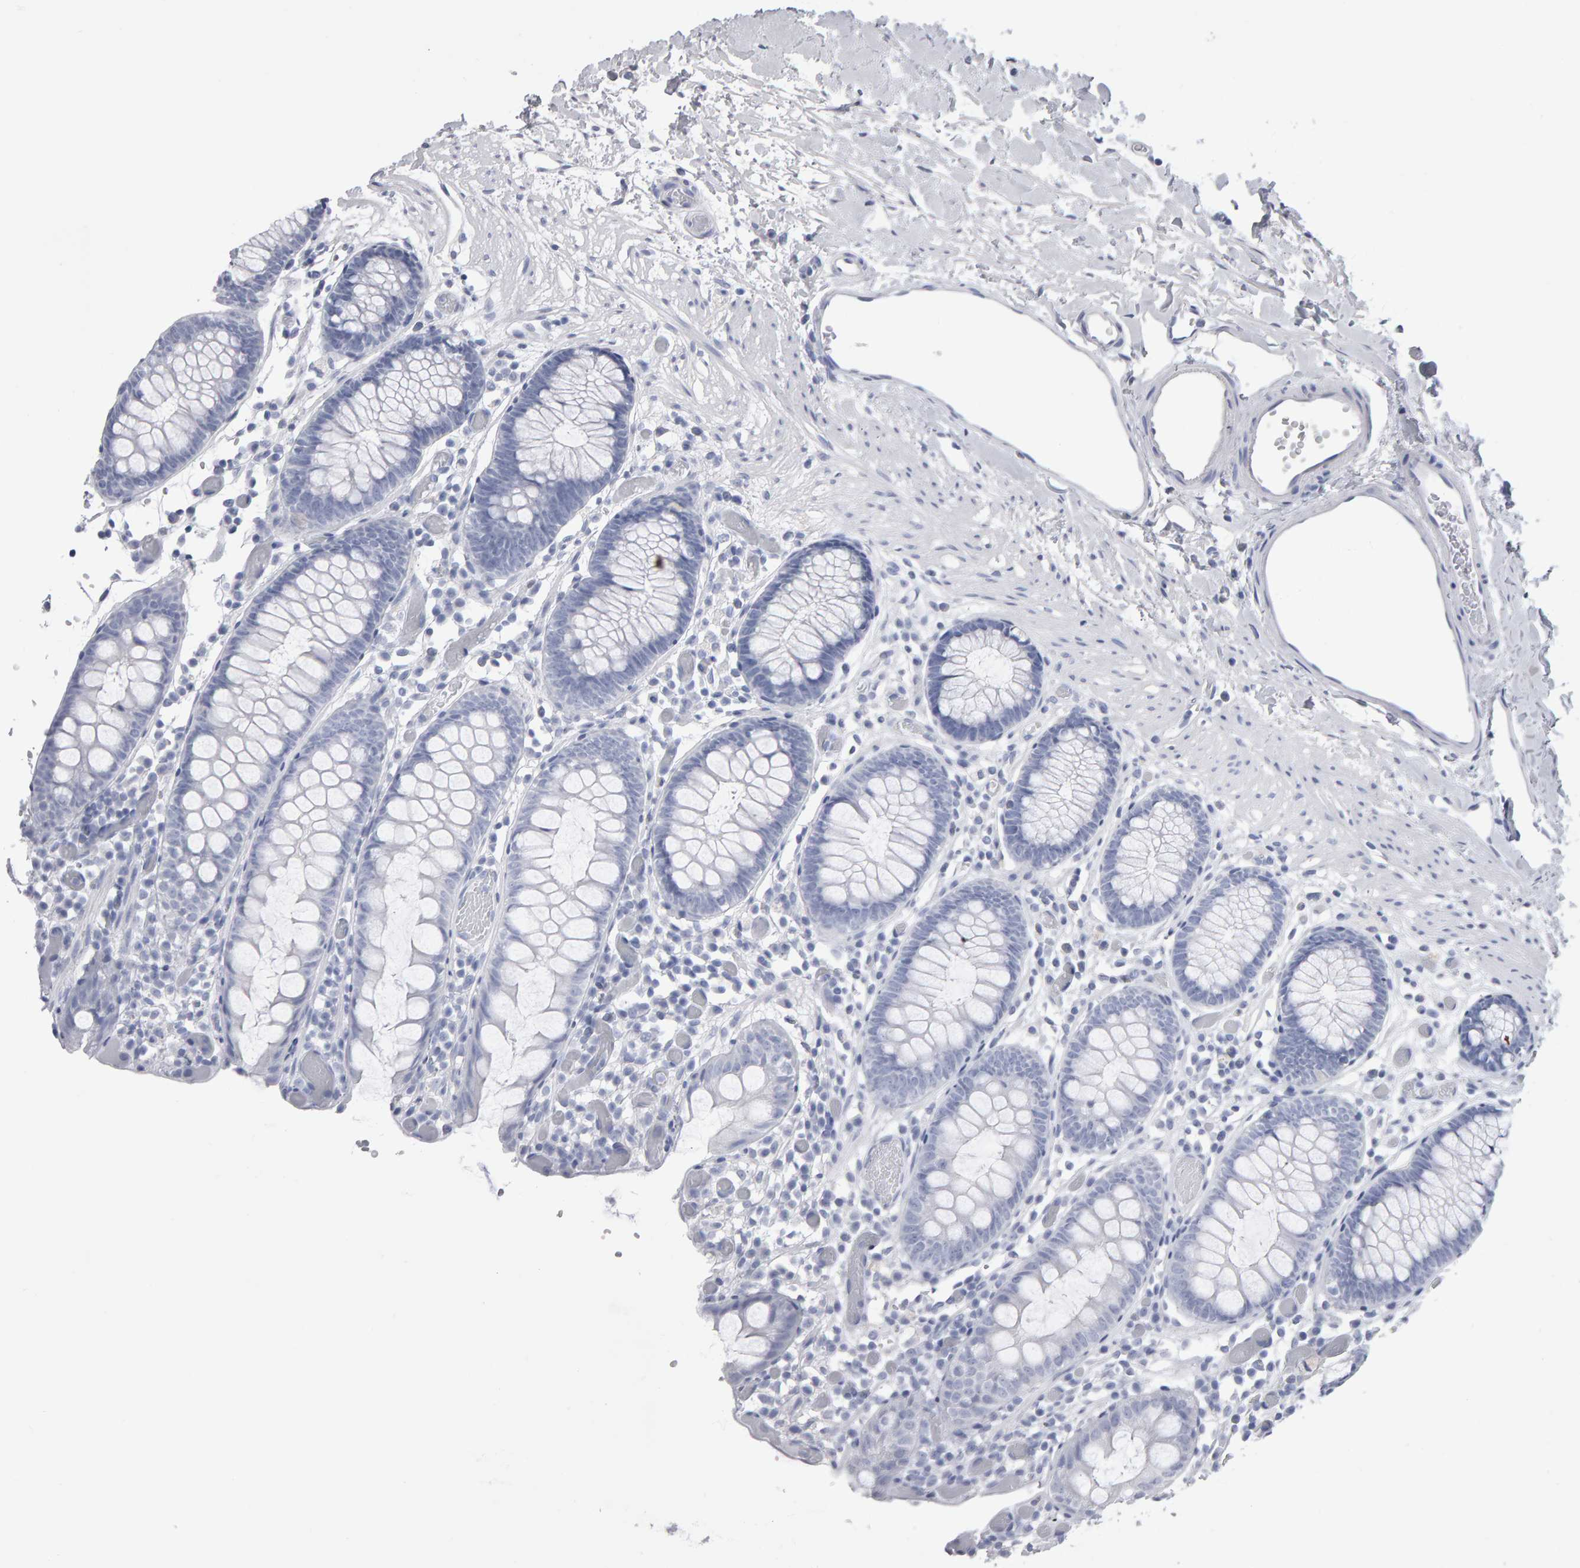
{"staining": {"intensity": "negative", "quantity": "none", "location": "none"}, "tissue": "colon", "cell_type": "Endothelial cells", "image_type": "normal", "snomed": [{"axis": "morphology", "description": "Normal tissue, NOS"}, {"axis": "topography", "description": "Colon"}], "caption": "DAB (3,3'-diaminobenzidine) immunohistochemical staining of normal human colon exhibits no significant expression in endothelial cells.", "gene": "NCDN", "patient": {"sex": "male", "age": 14}}